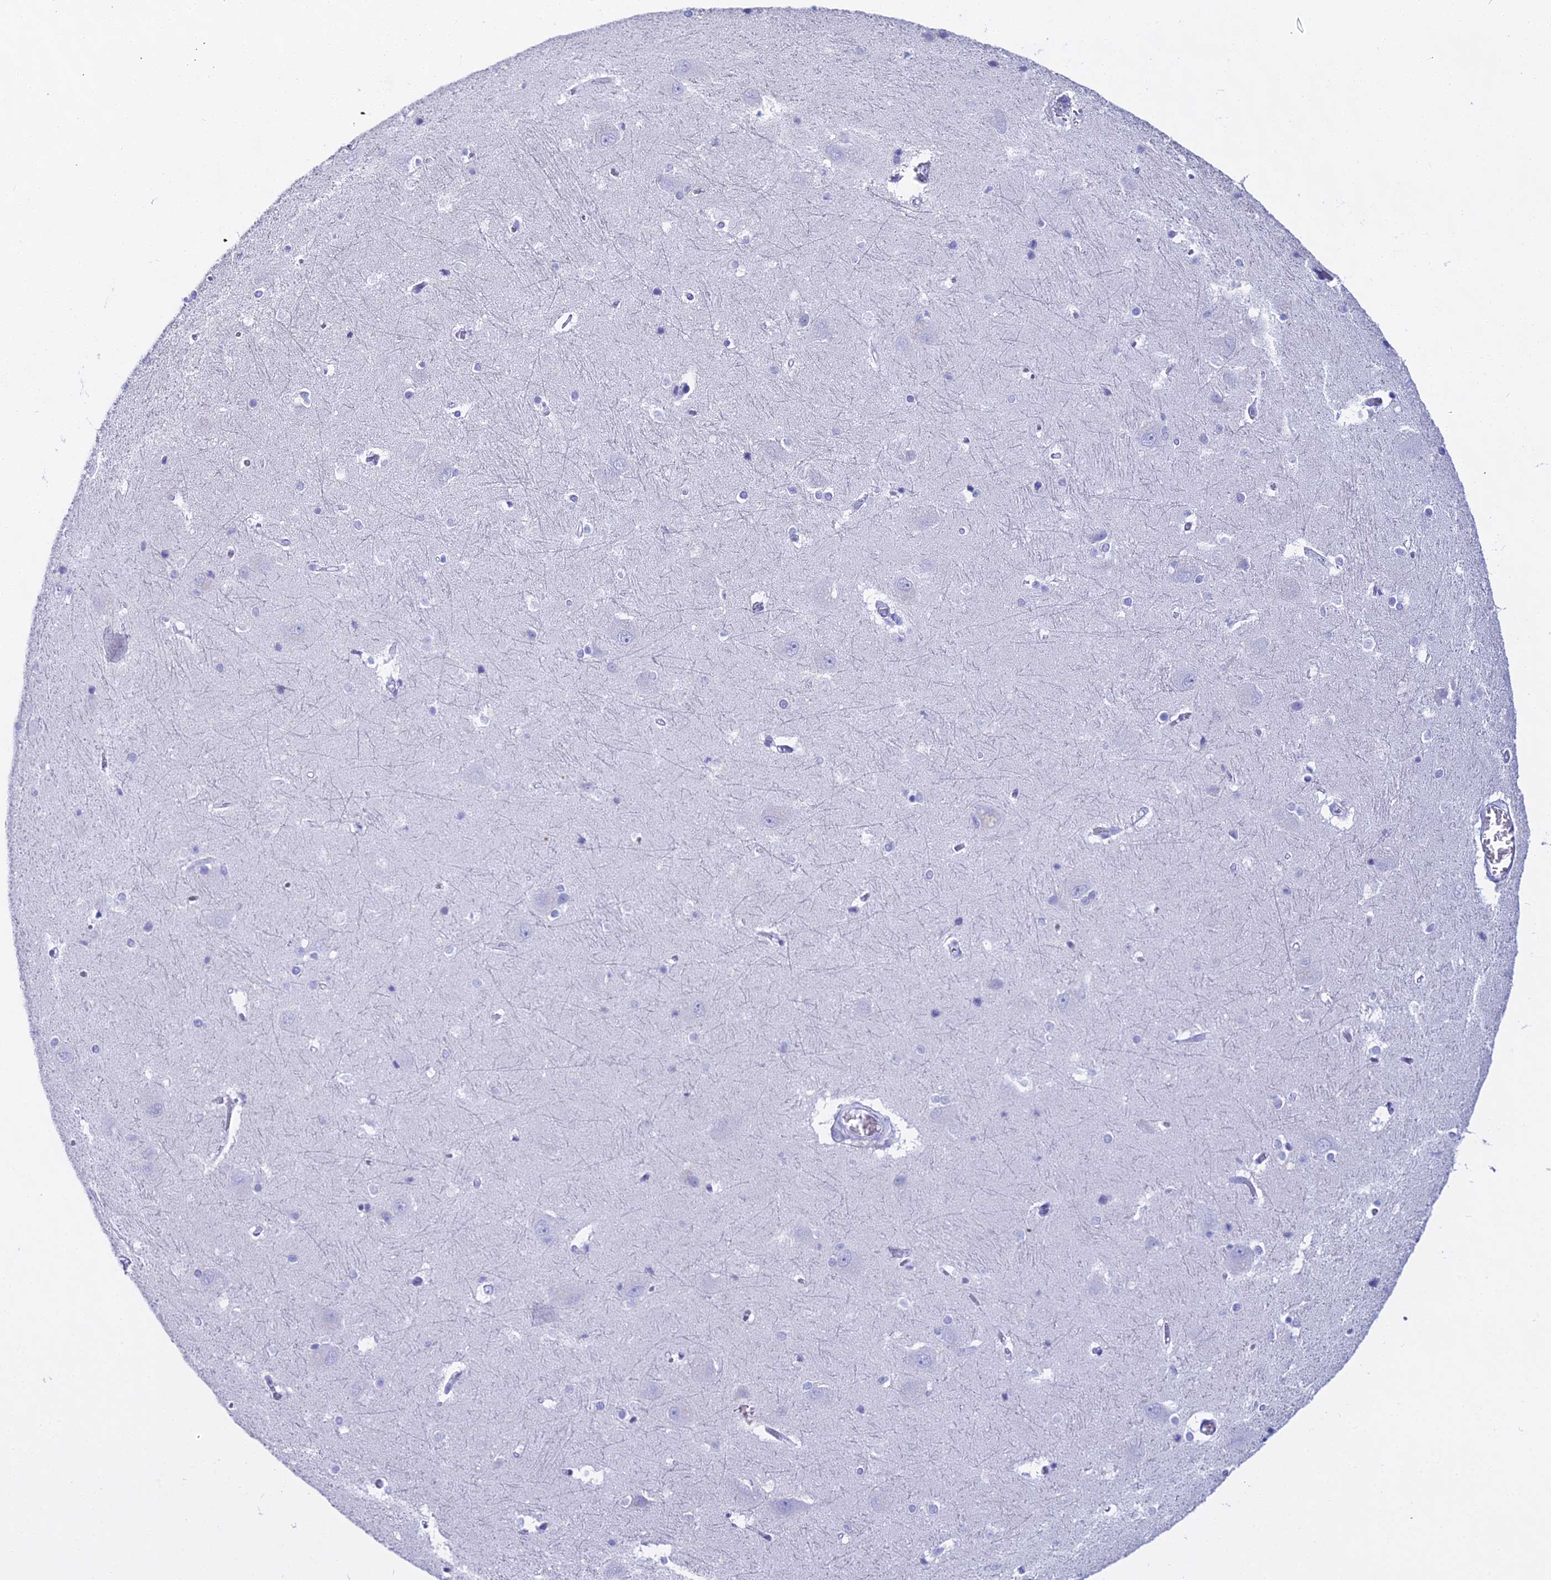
{"staining": {"intensity": "negative", "quantity": "none", "location": "none"}, "tissue": "caudate", "cell_type": "Glial cells", "image_type": "normal", "snomed": [{"axis": "morphology", "description": "Normal tissue, NOS"}, {"axis": "topography", "description": "Lateral ventricle wall"}], "caption": "This is a histopathology image of IHC staining of normal caudate, which shows no positivity in glial cells.", "gene": "CGB1", "patient": {"sex": "male", "age": 37}}